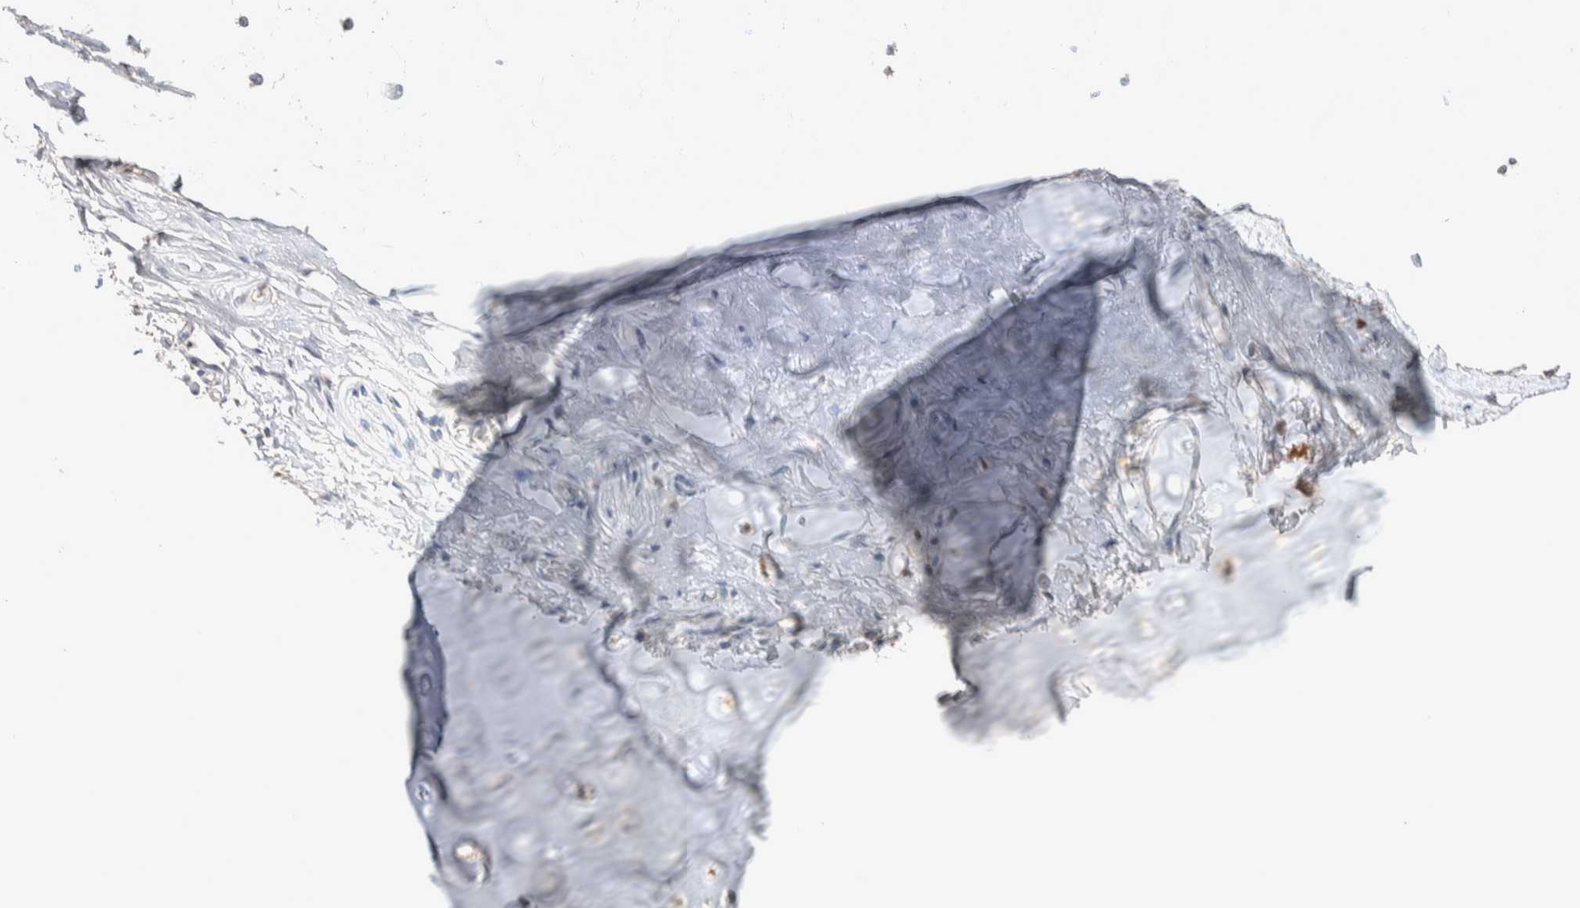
{"staining": {"intensity": "negative", "quantity": "none", "location": "none"}, "tissue": "adipose tissue", "cell_type": "Adipocytes", "image_type": "normal", "snomed": [{"axis": "morphology", "description": "Normal tissue, NOS"}, {"axis": "topography", "description": "Cartilage tissue"}, {"axis": "topography", "description": "Bronchus"}], "caption": "Immunohistochemistry (IHC) image of normal adipose tissue: human adipose tissue stained with DAB (3,3'-diaminobenzidine) shows no significant protein expression in adipocytes.", "gene": "CRAT", "patient": {"sex": "female", "age": 73}}